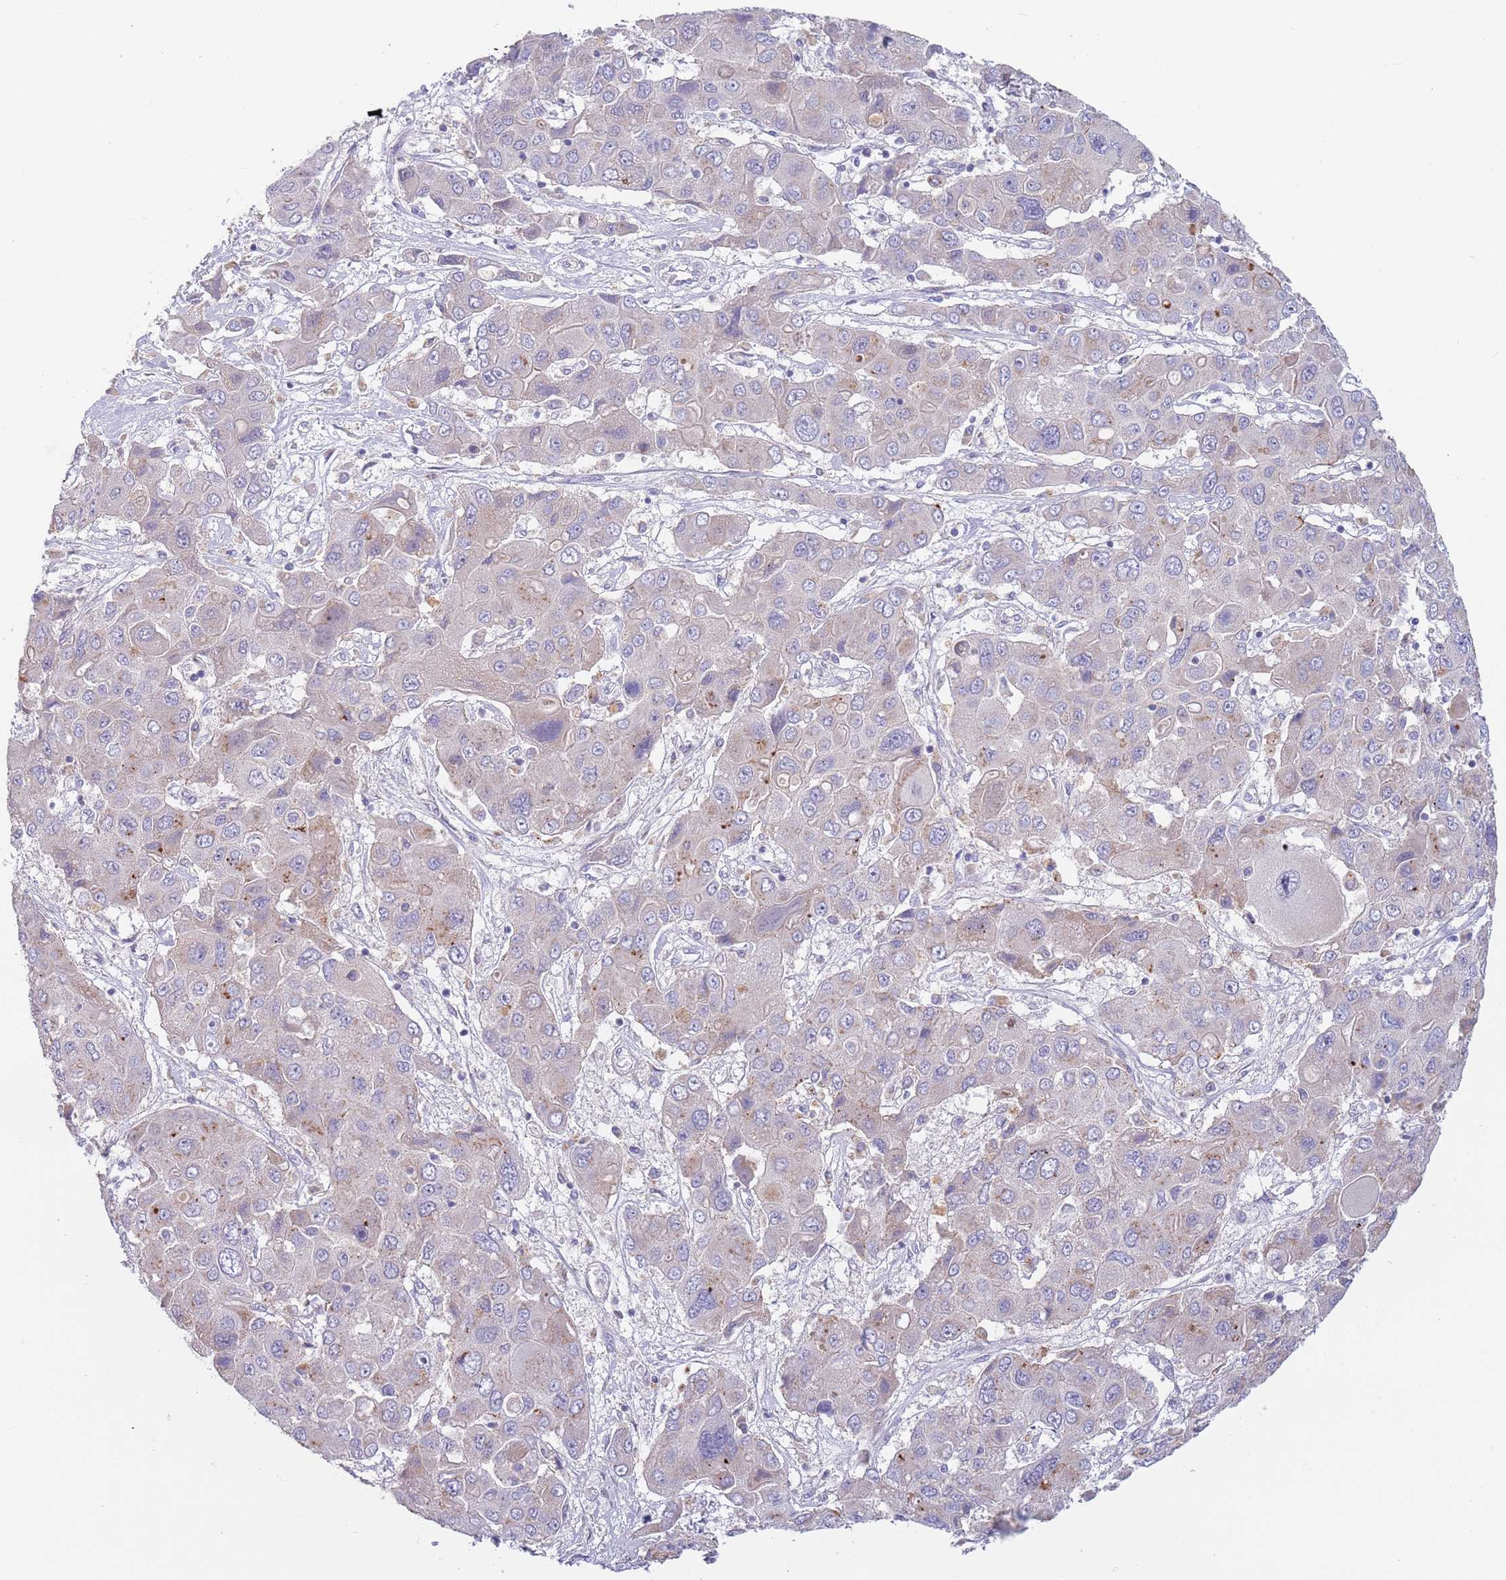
{"staining": {"intensity": "weak", "quantity": "<25%", "location": "cytoplasmic/membranous"}, "tissue": "liver cancer", "cell_type": "Tumor cells", "image_type": "cancer", "snomed": [{"axis": "morphology", "description": "Cholangiocarcinoma"}, {"axis": "topography", "description": "Liver"}], "caption": "Liver cancer was stained to show a protein in brown. There is no significant expression in tumor cells.", "gene": "MAN1C1", "patient": {"sex": "male", "age": 67}}